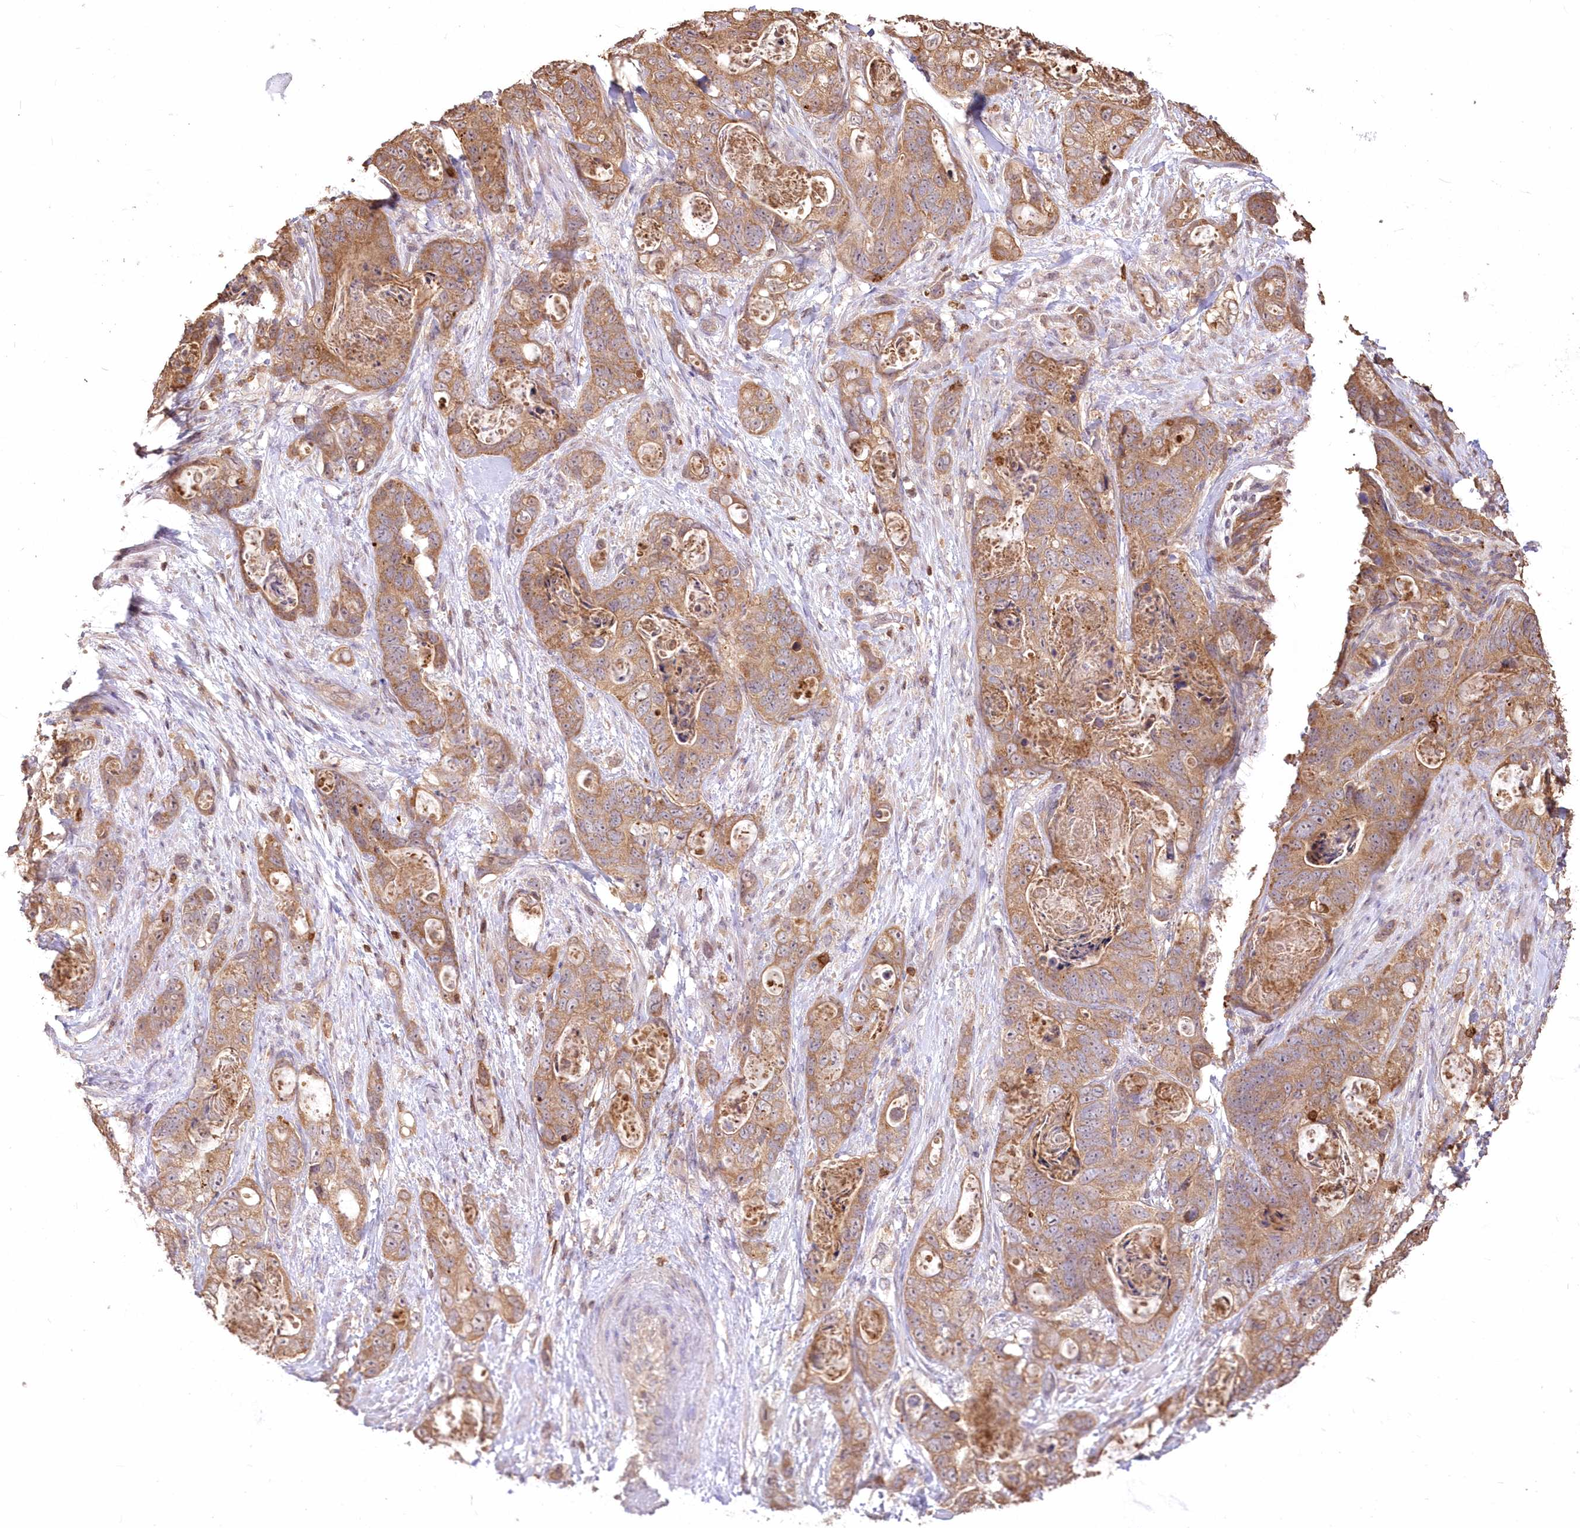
{"staining": {"intensity": "moderate", "quantity": ">75%", "location": "cytoplasmic/membranous"}, "tissue": "stomach cancer", "cell_type": "Tumor cells", "image_type": "cancer", "snomed": [{"axis": "morphology", "description": "Normal tissue, NOS"}, {"axis": "morphology", "description": "Adenocarcinoma, NOS"}, {"axis": "topography", "description": "Stomach"}], "caption": "DAB (3,3'-diaminobenzidine) immunohistochemical staining of human stomach adenocarcinoma exhibits moderate cytoplasmic/membranous protein positivity in about >75% of tumor cells.", "gene": "STK17B", "patient": {"sex": "female", "age": 89}}